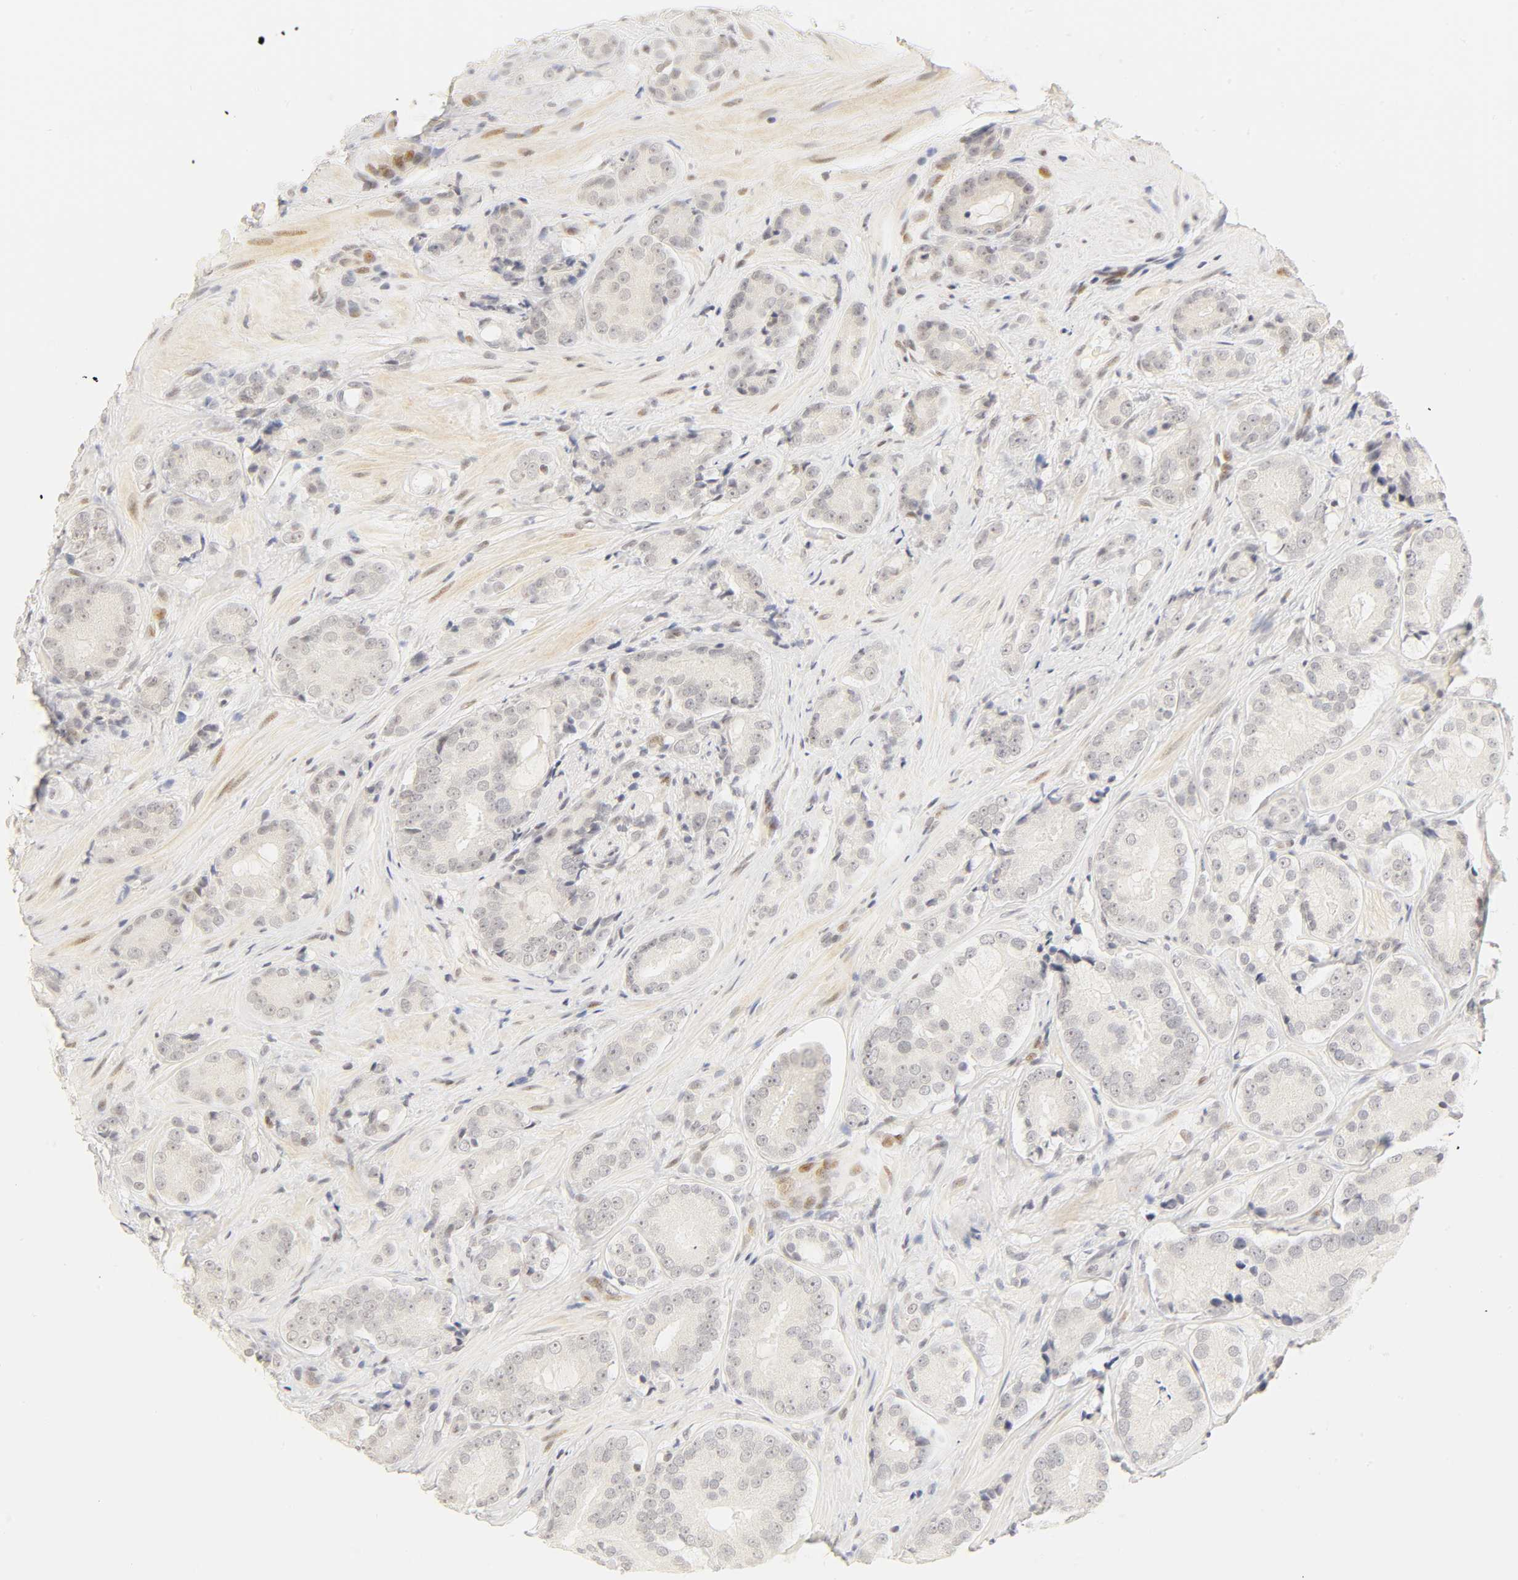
{"staining": {"intensity": "weak", "quantity": "<25%", "location": "nuclear"}, "tissue": "prostate cancer", "cell_type": "Tumor cells", "image_type": "cancer", "snomed": [{"axis": "morphology", "description": "Adenocarcinoma, High grade"}, {"axis": "topography", "description": "Prostate"}], "caption": "A high-resolution image shows immunohistochemistry (IHC) staining of prostate cancer (adenocarcinoma (high-grade)), which shows no significant expression in tumor cells. (DAB immunohistochemistry (IHC) visualized using brightfield microscopy, high magnification).", "gene": "MNAT1", "patient": {"sex": "male", "age": 70}}